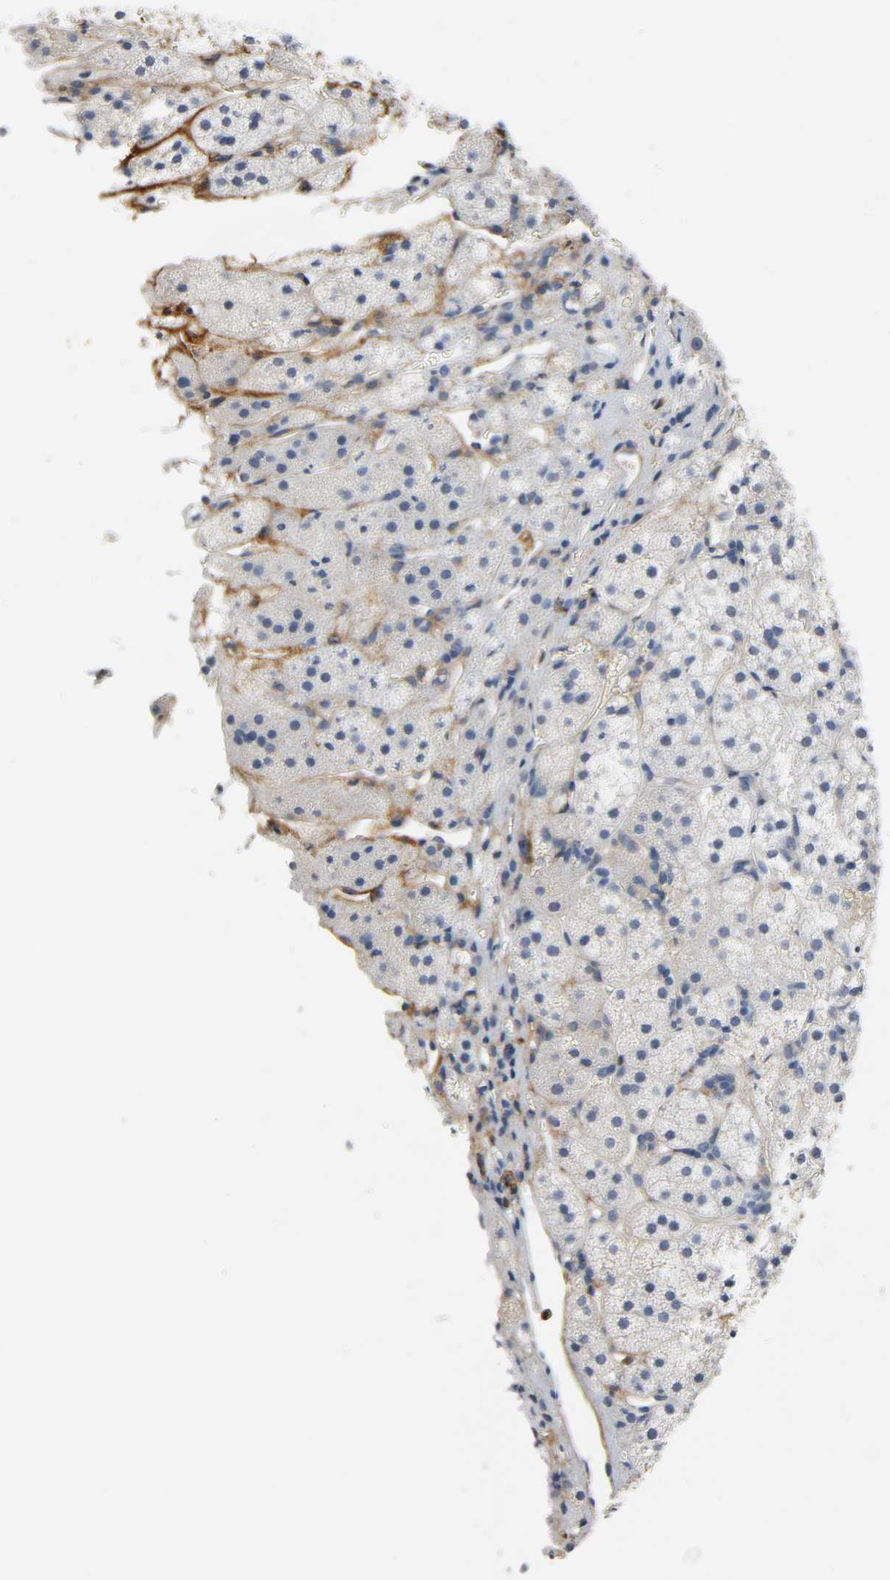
{"staining": {"intensity": "negative", "quantity": "none", "location": "none"}, "tissue": "adrenal gland", "cell_type": "Glandular cells", "image_type": "normal", "snomed": [{"axis": "morphology", "description": "Normal tissue, NOS"}, {"axis": "topography", "description": "Adrenal gland"}], "caption": "High power microscopy histopathology image of an IHC histopathology image of benign adrenal gland, revealing no significant positivity in glandular cells.", "gene": "ANPEP", "patient": {"sex": "female", "age": 44}}